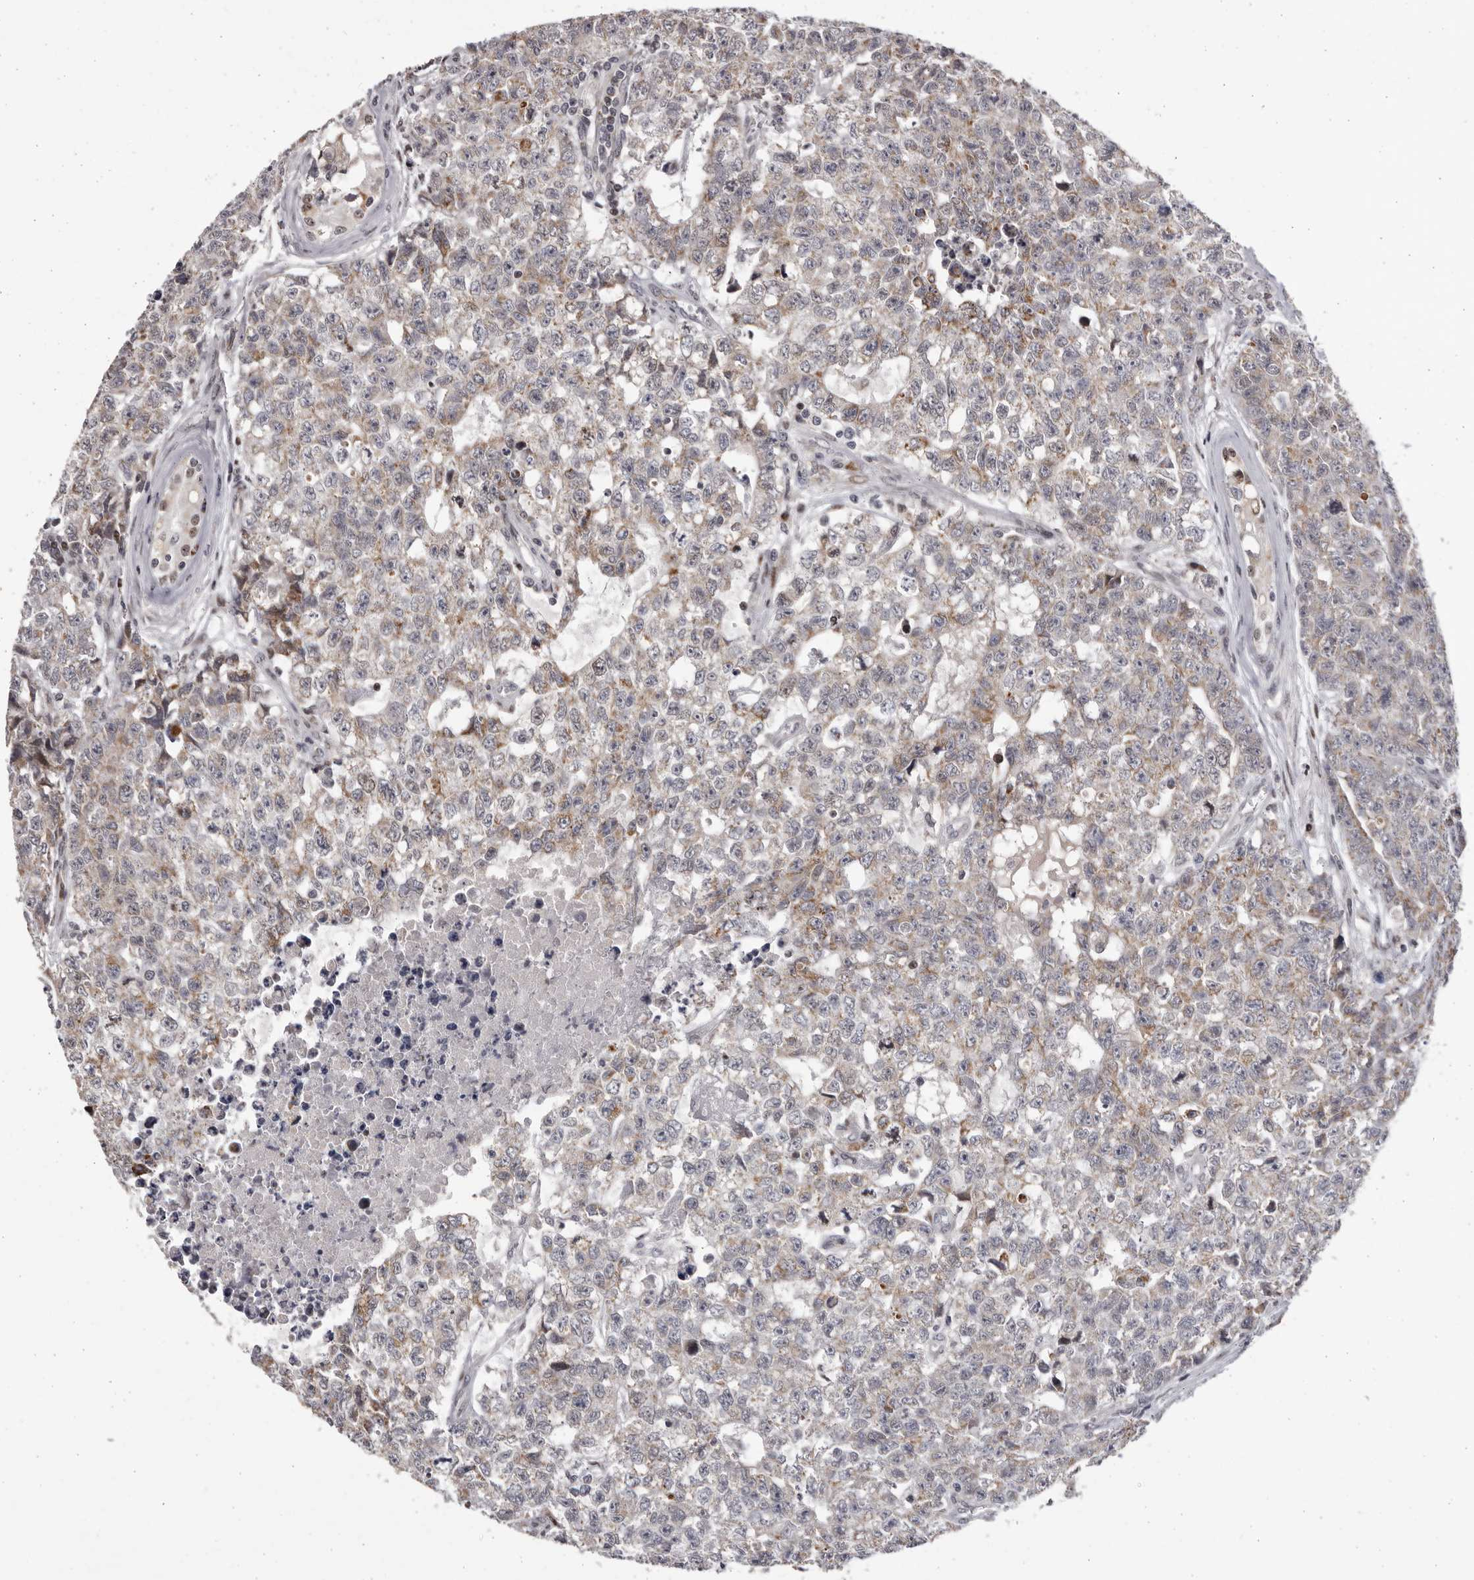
{"staining": {"intensity": "weak", "quantity": "25%-75%", "location": "cytoplasmic/membranous"}, "tissue": "testis cancer", "cell_type": "Tumor cells", "image_type": "cancer", "snomed": [{"axis": "morphology", "description": "Carcinoma, Embryonal, NOS"}, {"axis": "topography", "description": "Testis"}], "caption": "The immunohistochemical stain labels weak cytoplasmic/membranous expression in tumor cells of testis cancer (embryonal carcinoma) tissue.", "gene": "C17orf99", "patient": {"sex": "male", "age": 28}}